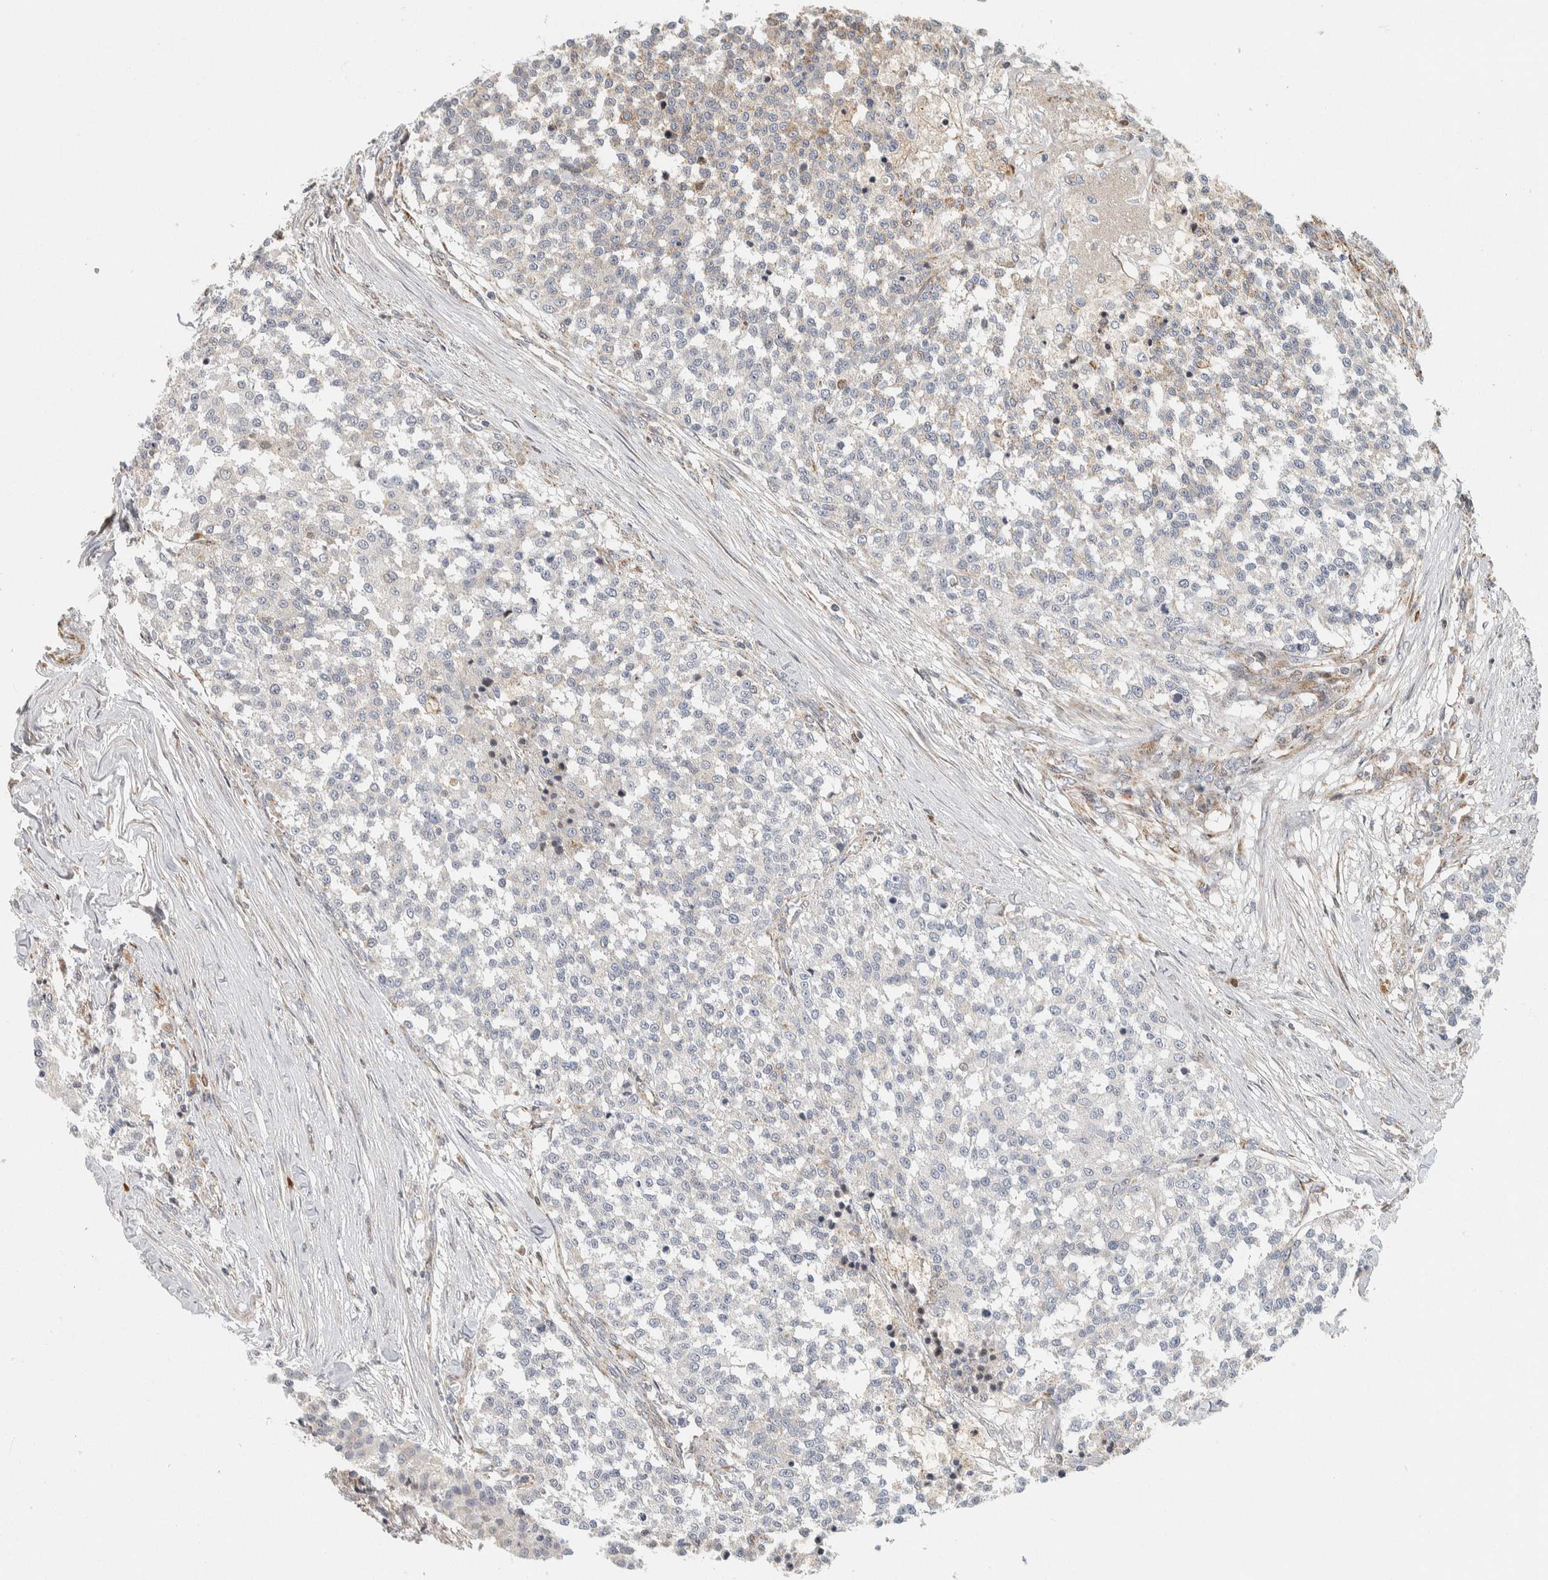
{"staining": {"intensity": "weak", "quantity": "<25%", "location": "cytoplasmic/membranous"}, "tissue": "testis cancer", "cell_type": "Tumor cells", "image_type": "cancer", "snomed": [{"axis": "morphology", "description": "Seminoma, NOS"}, {"axis": "topography", "description": "Testis"}], "caption": "Tumor cells show no significant protein positivity in seminoma (testis). (Stains: DAB (3,3'-diaminobenzidine) immunohistochemistry with hematoxylin counter stain, Microscopy: brightfield microscopy at high magnification).", "gene": "AFP", "patient": {"sex": "male", "age": 59}}